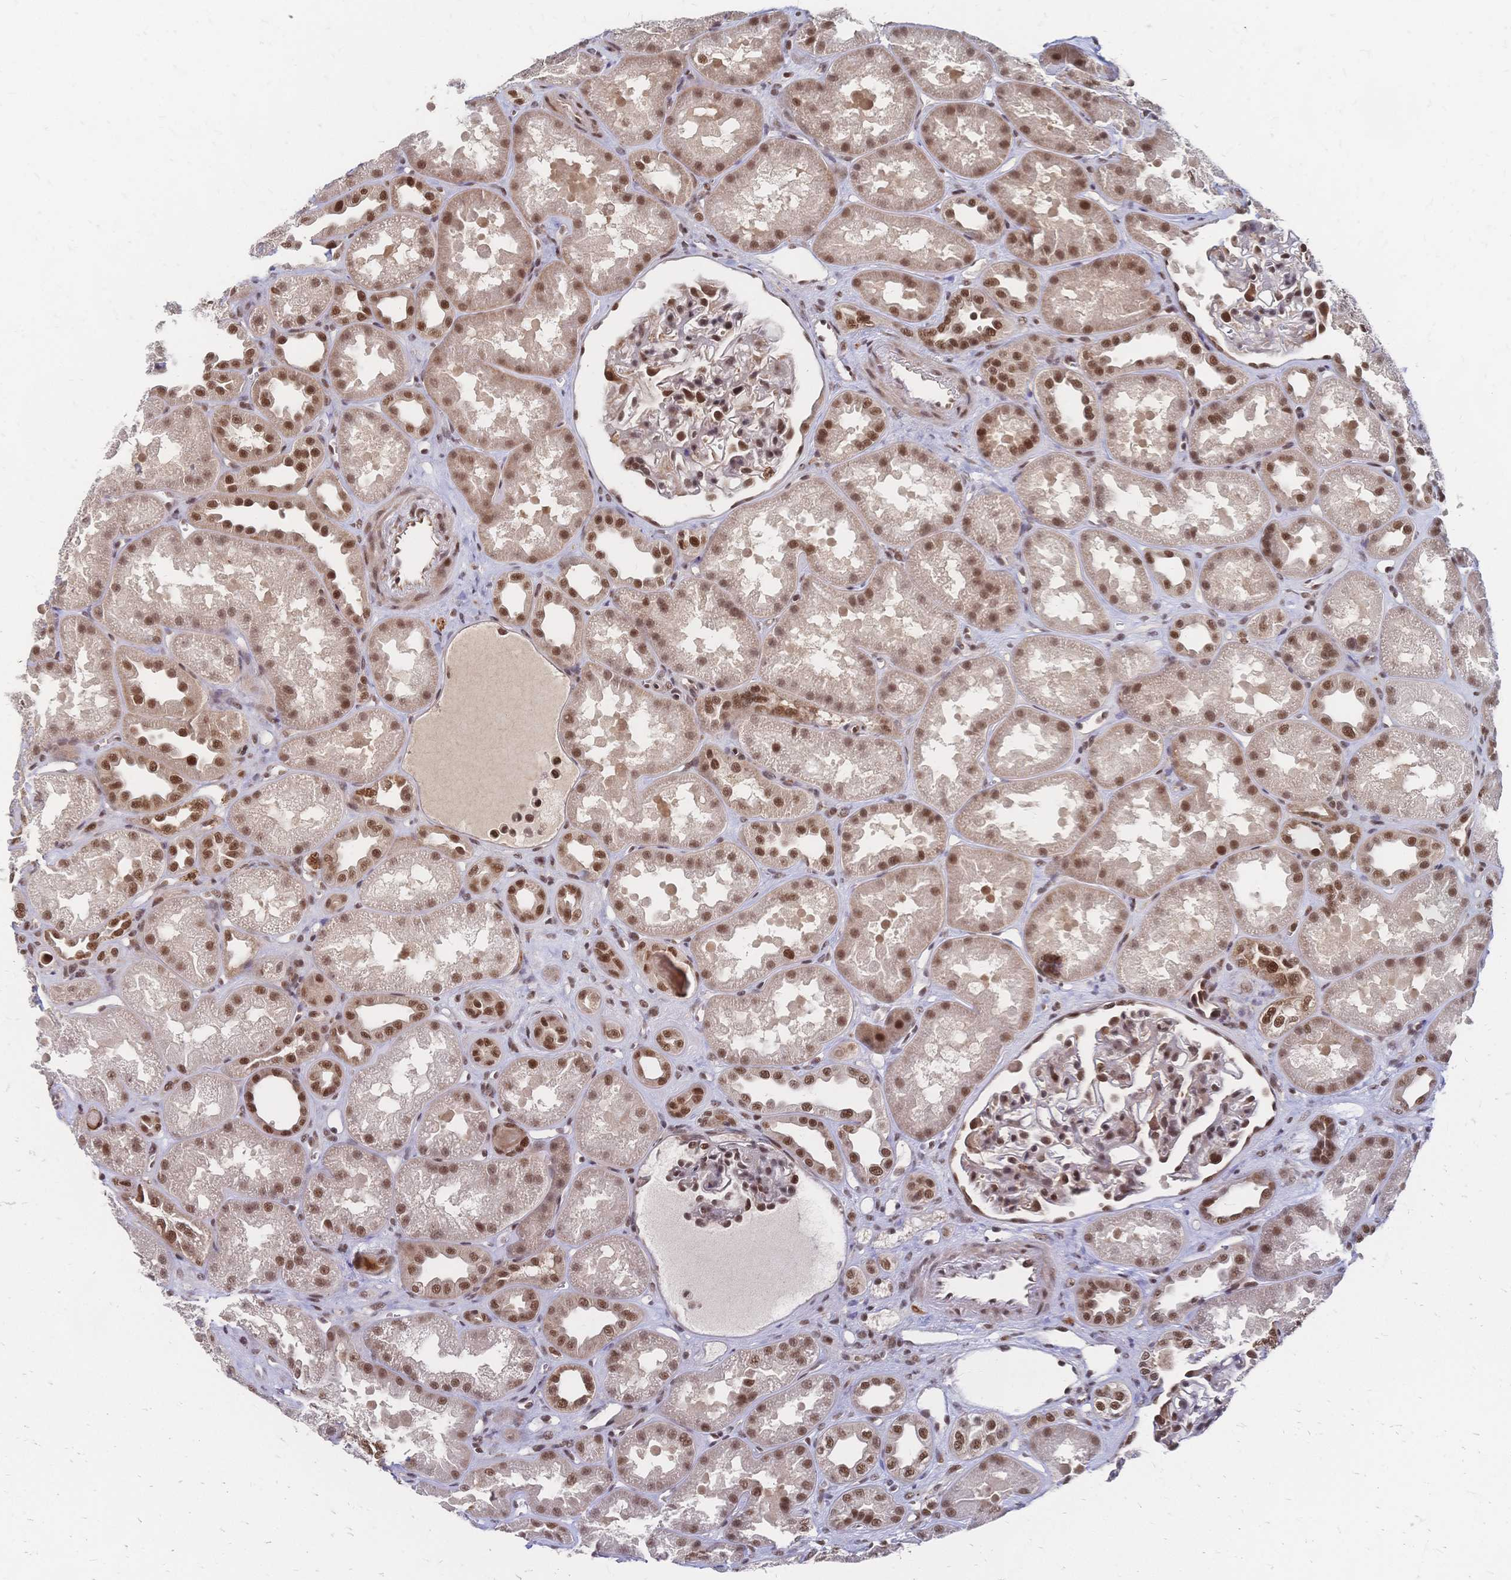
{"staining": {"intensity": "strong", "quantity": ">75%", "location": "nuclear"}, "tissue": "kidney", "cell_type": "Cells in glomeruli", "image_type": "normal", "snomed": [{"axis": "morphology", "description": "Normal tissue, NOS"}, {"axis": "topography", "description": "Kidney"}], "caption": "An IHC image of benign tissue is shown. Protein staining in brown highlights strong nuclear positivity in kidney within cells in glomeruli. The staining was performed using DAB to visualize the protein expression in brown, while the nuclei were stained in blue with hematoxylin (Magnification: 20x).", "gene": "NELFA", "patient": {"sex": "male", "age": 61}}